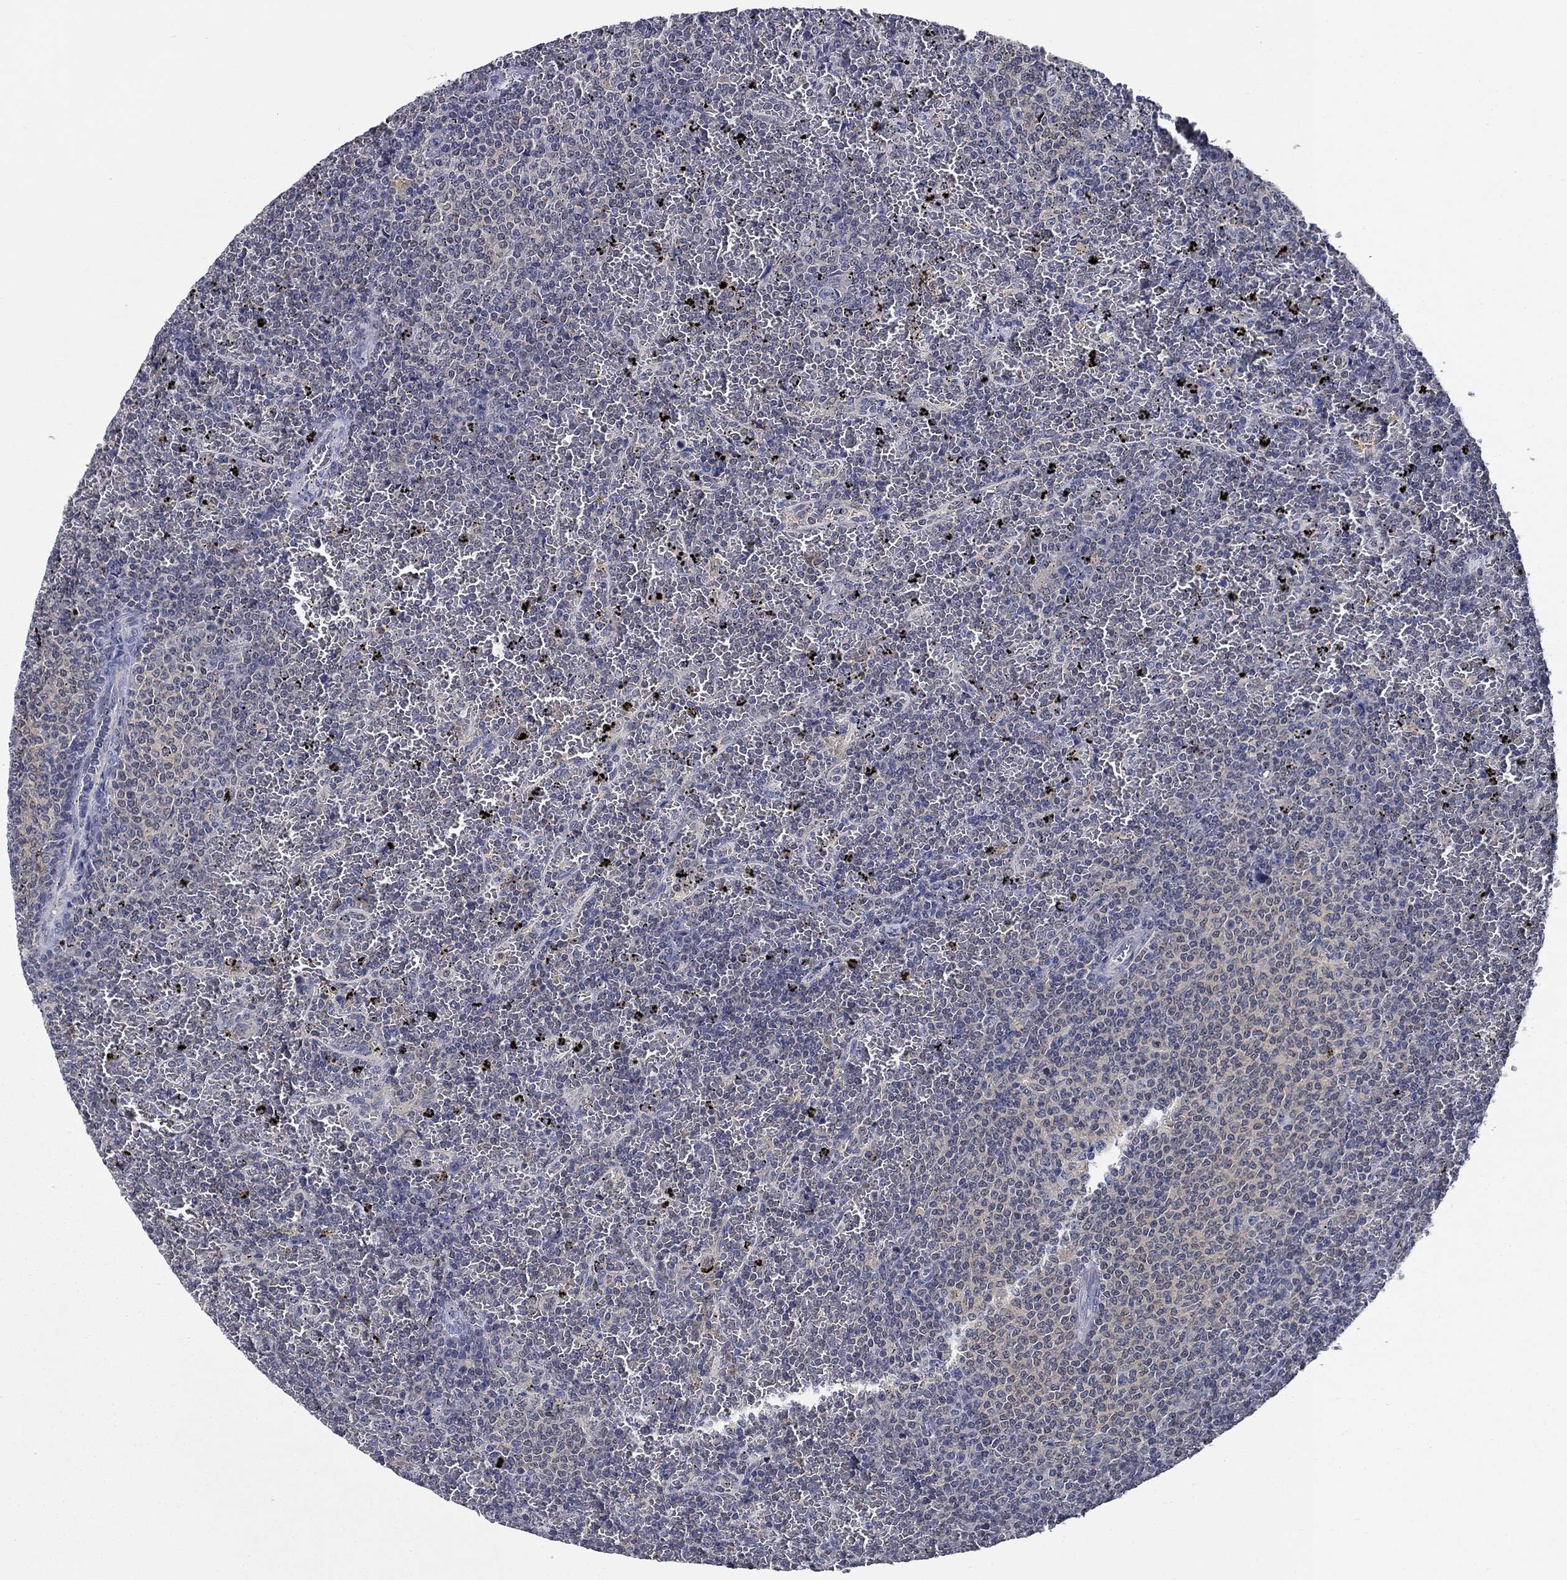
{"staining": {"intensity": "negative", "quantity": "none", "location": "none"}, "tissue": "lymphoma", "cell_type": "Tumor cells", "image_type": "cancer", "snomed": [{"axis": "morphology", "description": "Malignant lymphoma, non-Hodgkin's type, Low grade"}, {"axis": "topography", "description": "Spleen"}], "caption": "The photomicrograph exhibits no staining of tumor cells in malignant lymphoma, non-Hodgkin's type (low-grade).", "gene": "DDTL", "patient": {"sex": "female", "age": 77}}